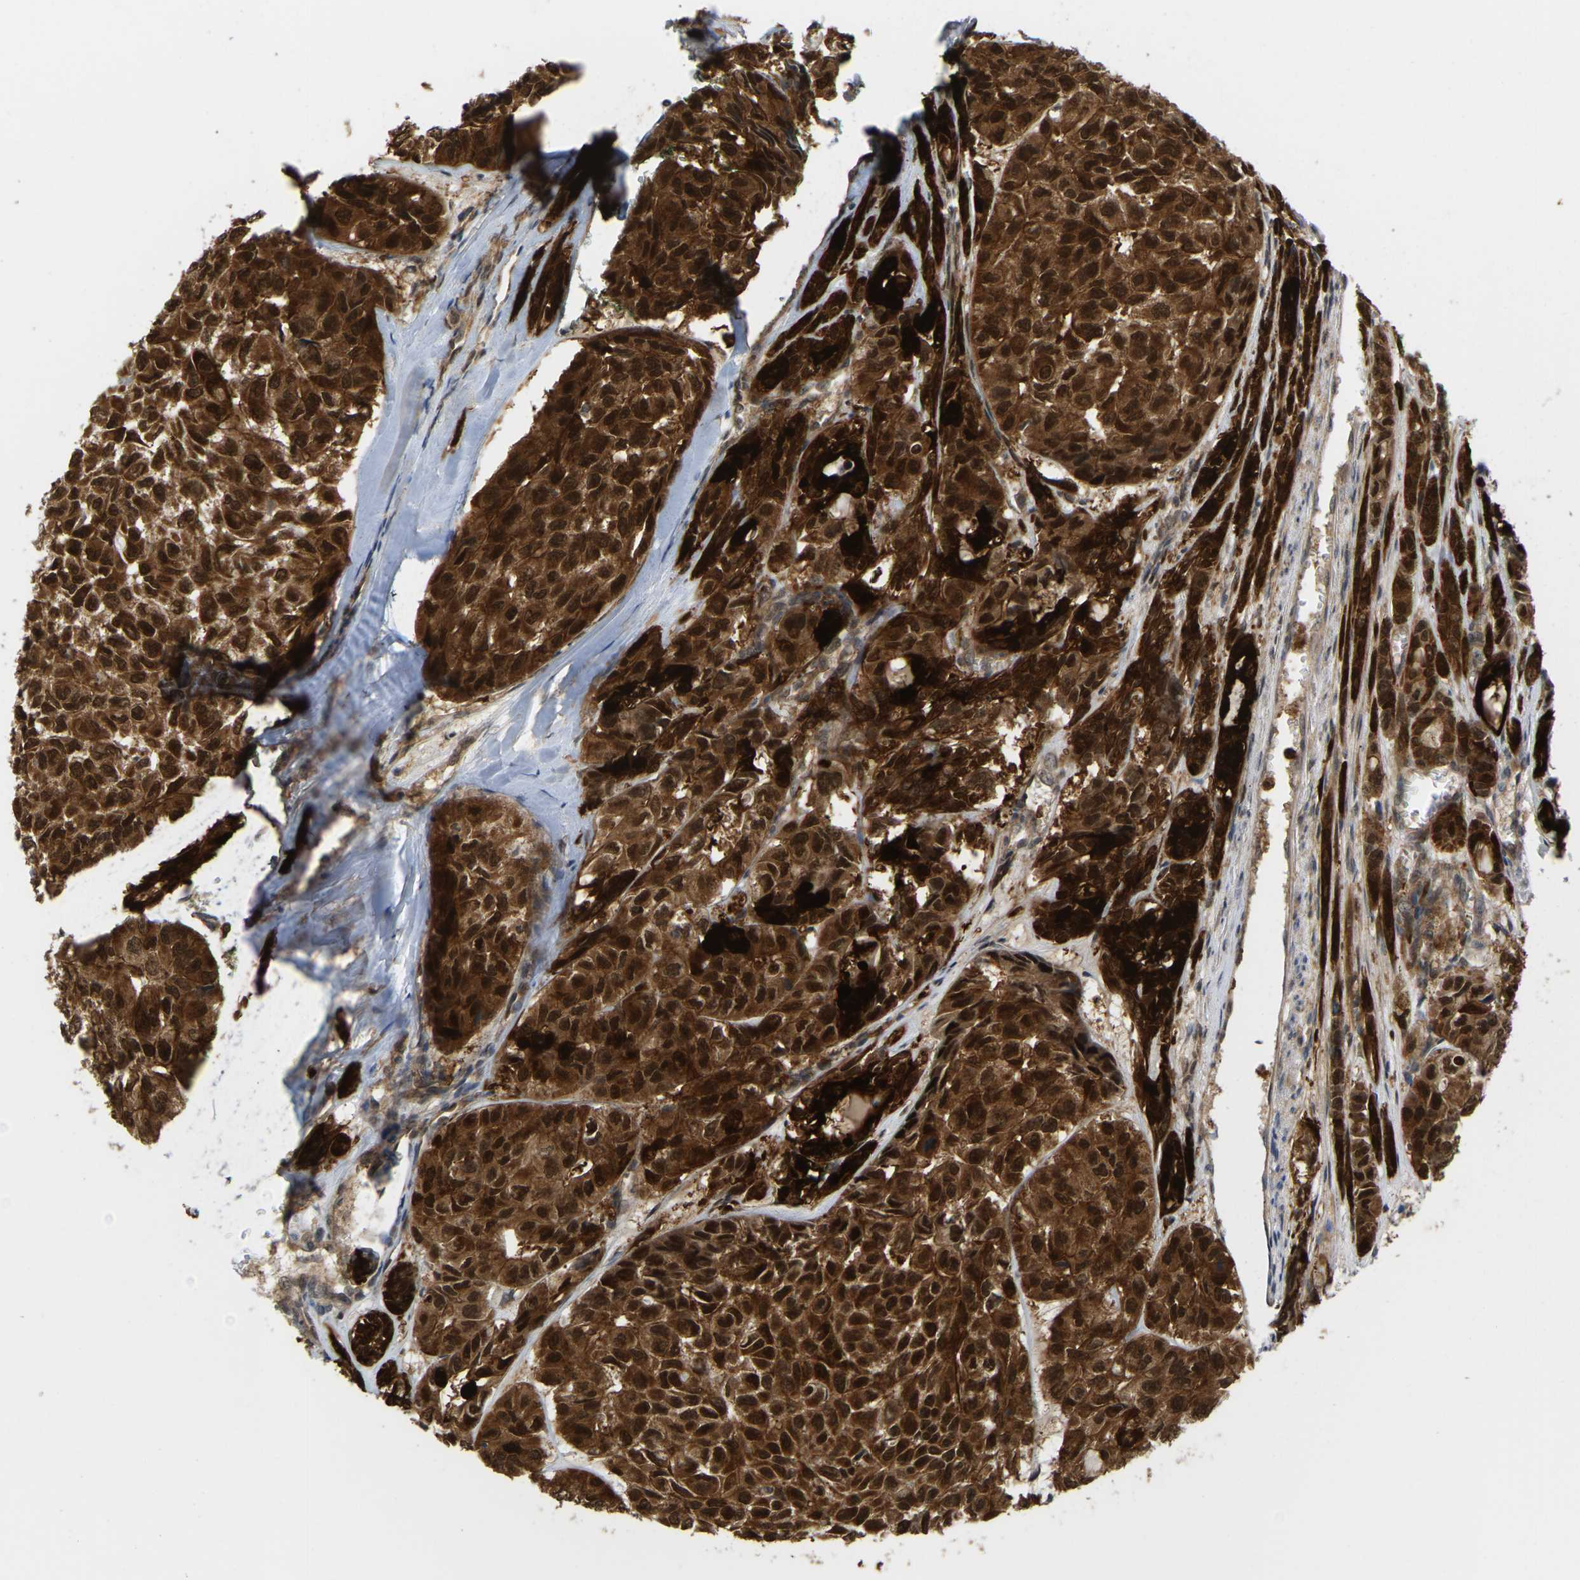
{"staining": {"intensity": "strong", "quantity": ">75%", "location": "cytoplasmic/membranous,nuclear"}, "tissue": "head and neck cancer", "cell_type": "Tumor cells", "image_type": "cancer", "snomed": [{"axis": "morphology", "description": "Adenocarcinoma, NOS"}, {"axis": "topography", "description": "Salivary gland, NOS"}, {"axis": "topography", "description": "Head-Neck"}], "caption": "Immunohistochemistry of human head and neck cancer (adenocarcinoma) demonstrates high levels of strong cytoplasmic/membranous and nuclear expression in about >75% of tumor cells.", "gene": "SERPINB5", "patient": {"sex": "female", "age": 76}}